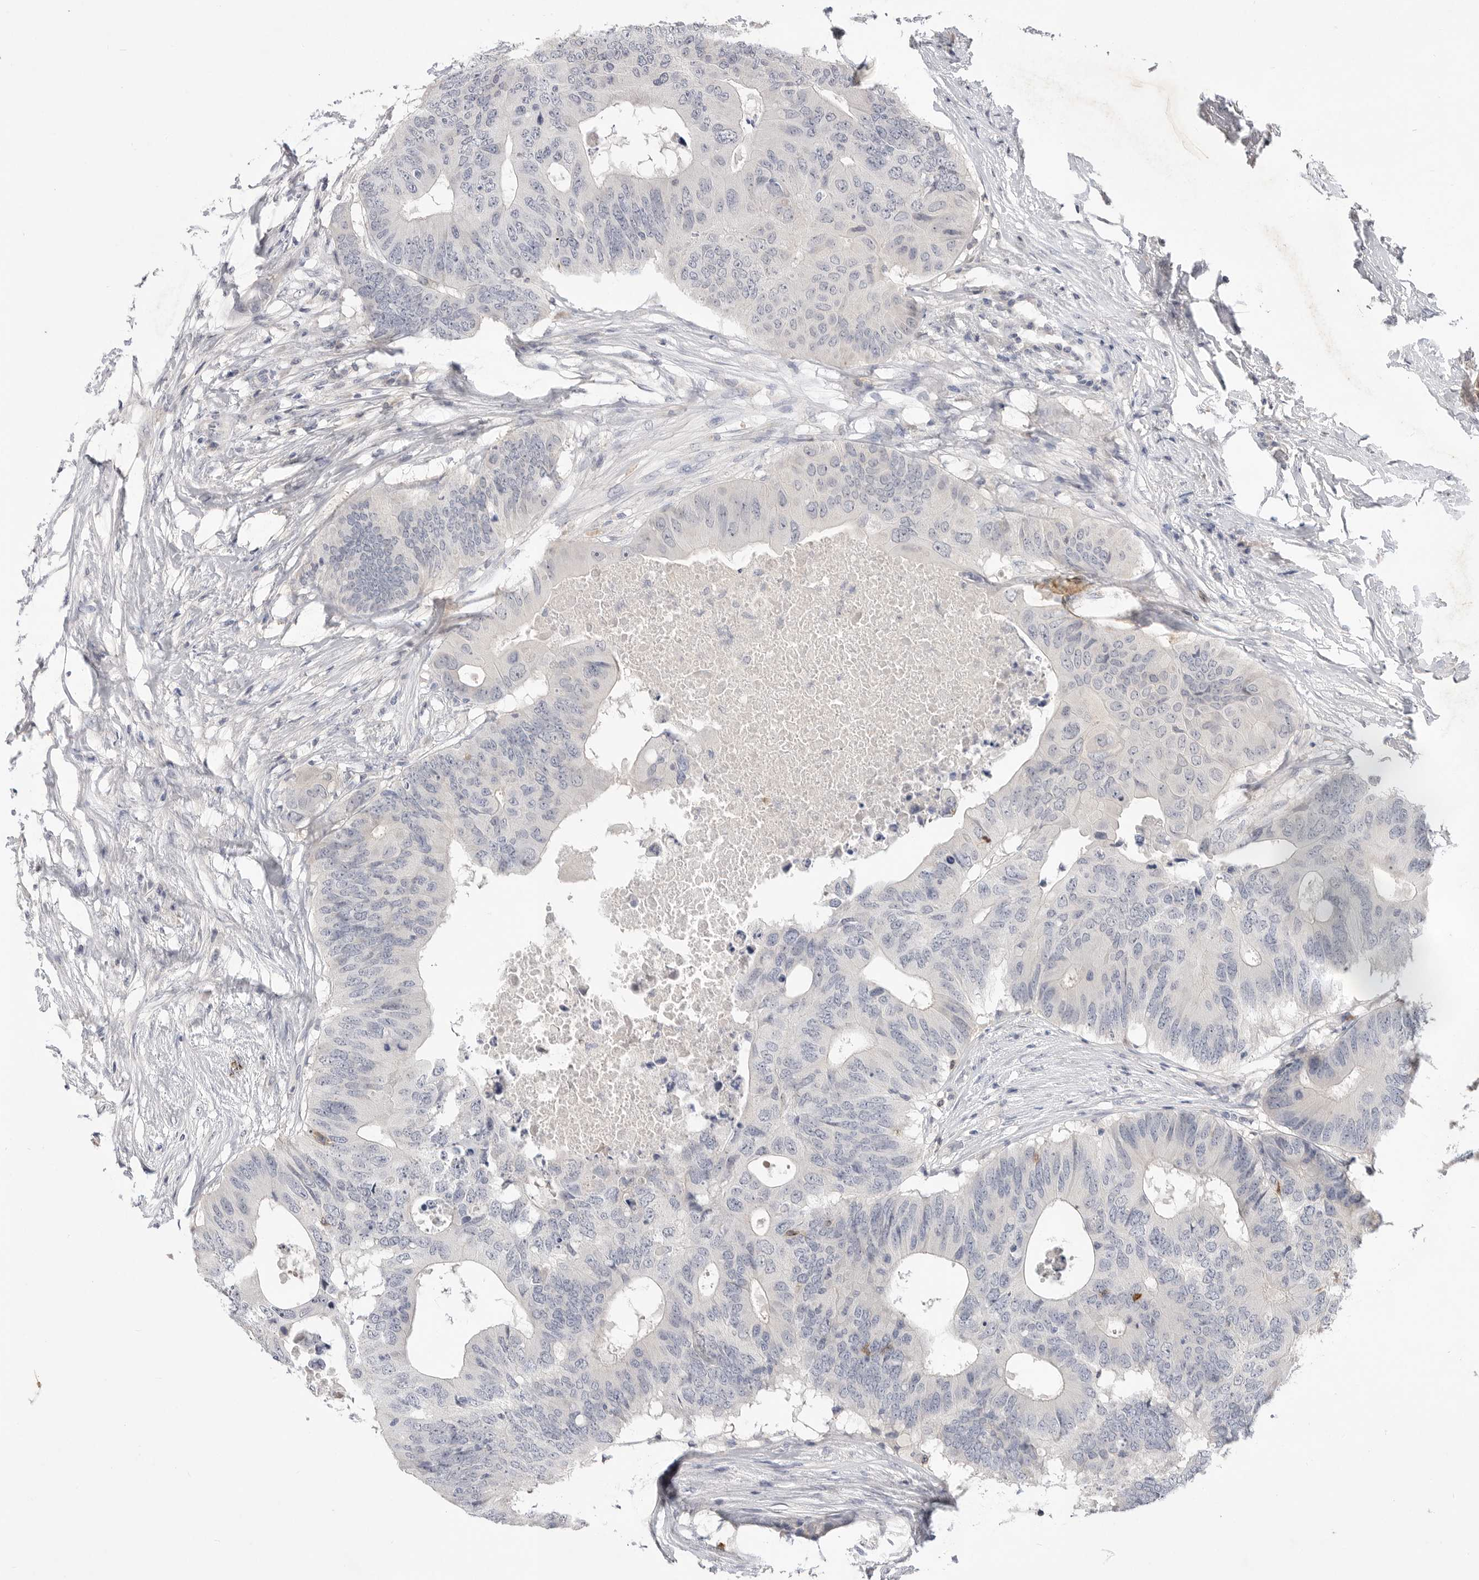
{"staining": {"intensity": "negative", "quantity": "none", "location": "none"}, "tissue": "colorectal cancer", "cell_type": "Tumor cells", "image_type": "cancer", "snomed": [{"axis": "morphology", "description": "Adenocarcinoma, NOS"}, {"axis": "topography", "description": "Colon"}], "caption": "Colorectal cancer (adenocarcinoma) stained for a protein using IHC reveals no expression tumor cells.", "gene": "ITGAD", "patient": {"sex": "male", "age": 71}}